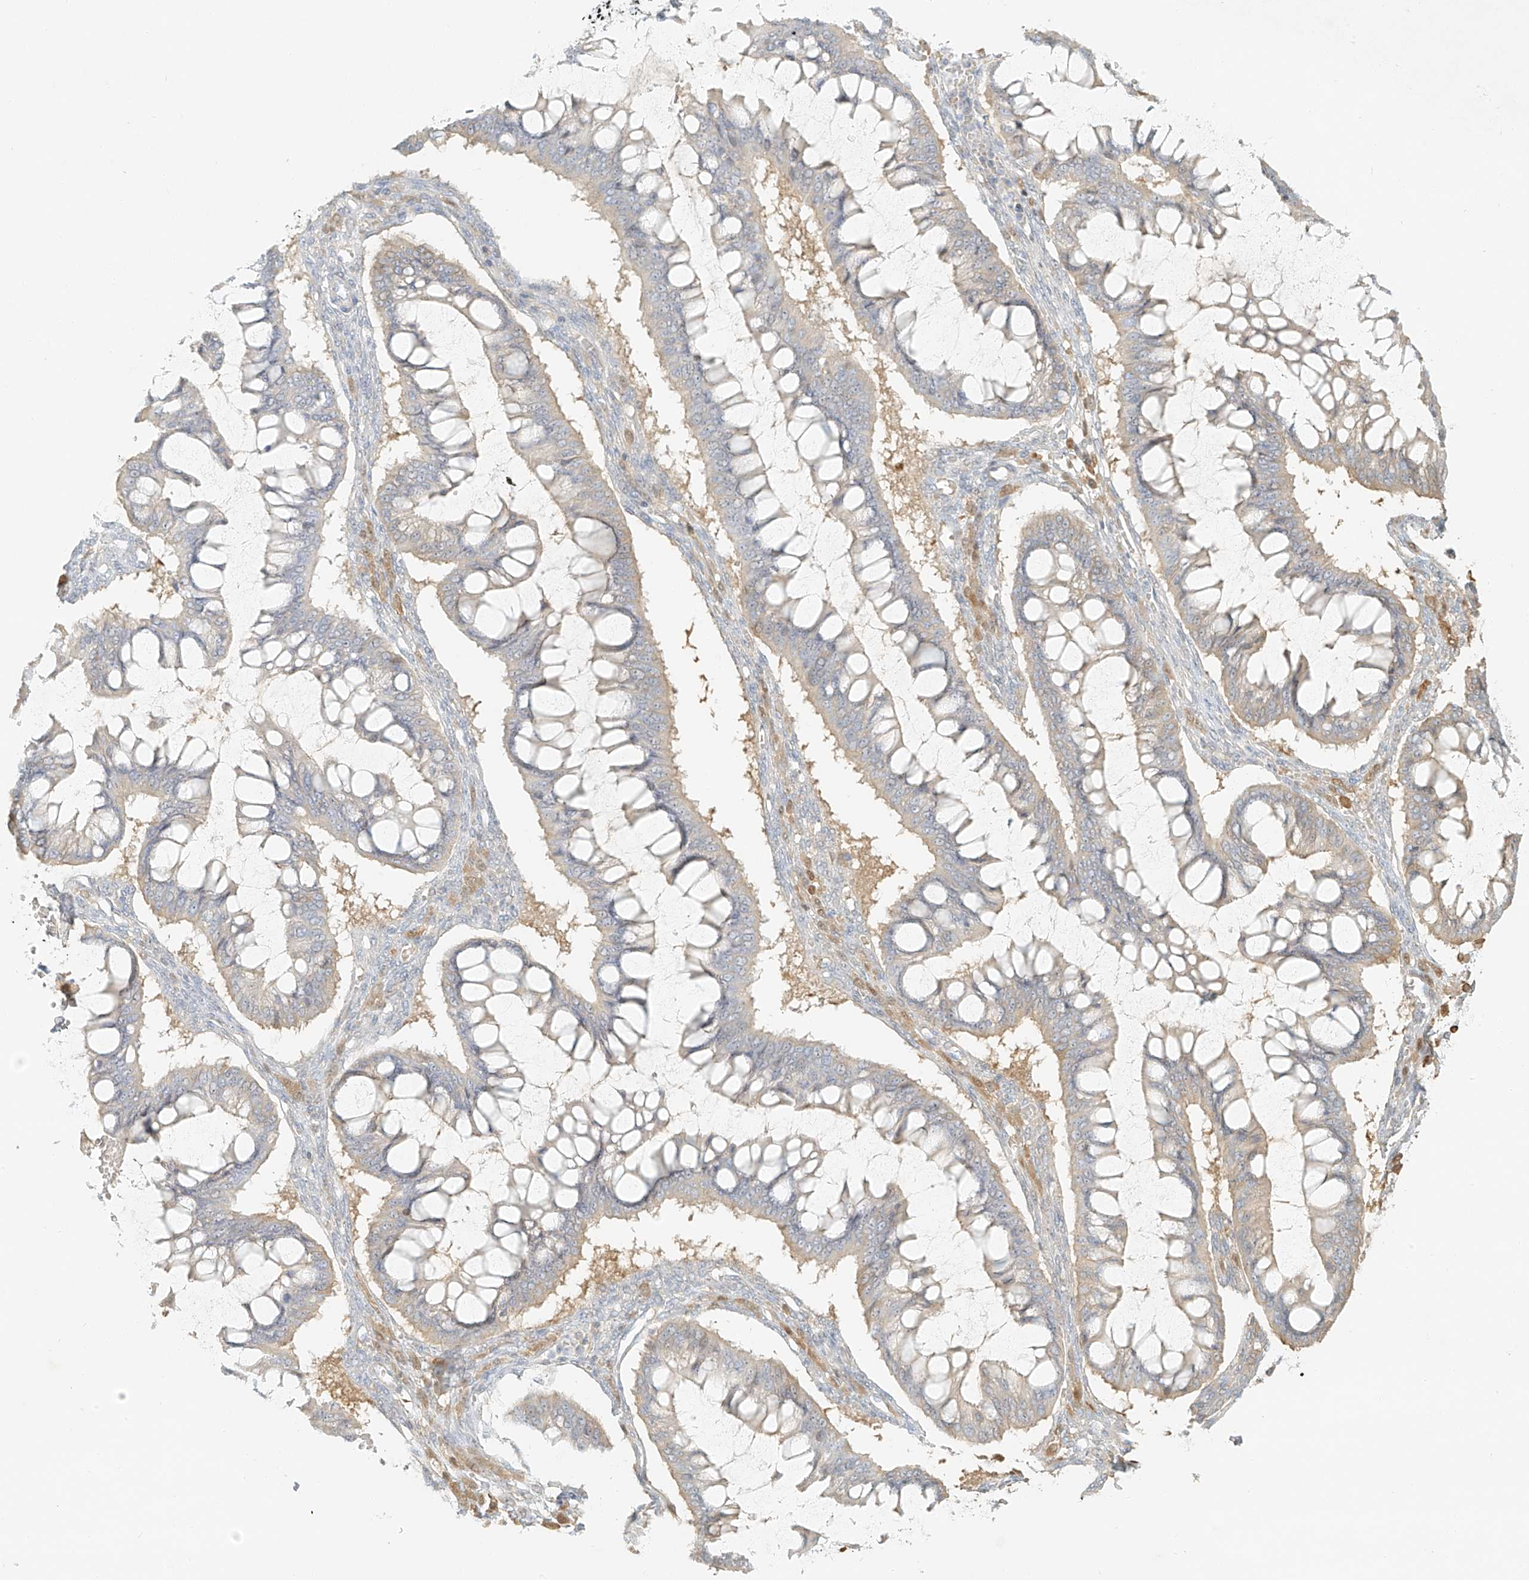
{"staining": {"intensity": "negative", "quantity": "none", "location": "none"}, "tissue": "ovarian cancer", "cell_type": "Tumor cells", "image_type": "cancer", "snomed": [{"axis": "morphology", "description": "Cystadenocarcinoma, mucinous, NOS"}, {"axis": "topography", "description": "Ovary"}], "caption": "Ovarian mucinous cystadenocarcinoma was stained to show a protein in brown. There is no significant positivity in tumor cells. (DAB immunohistochemistry visualized using brightfield microscopy, high magnification).", "gene": "UPK1B", "patient": {"sex": "female", "age": 73}}